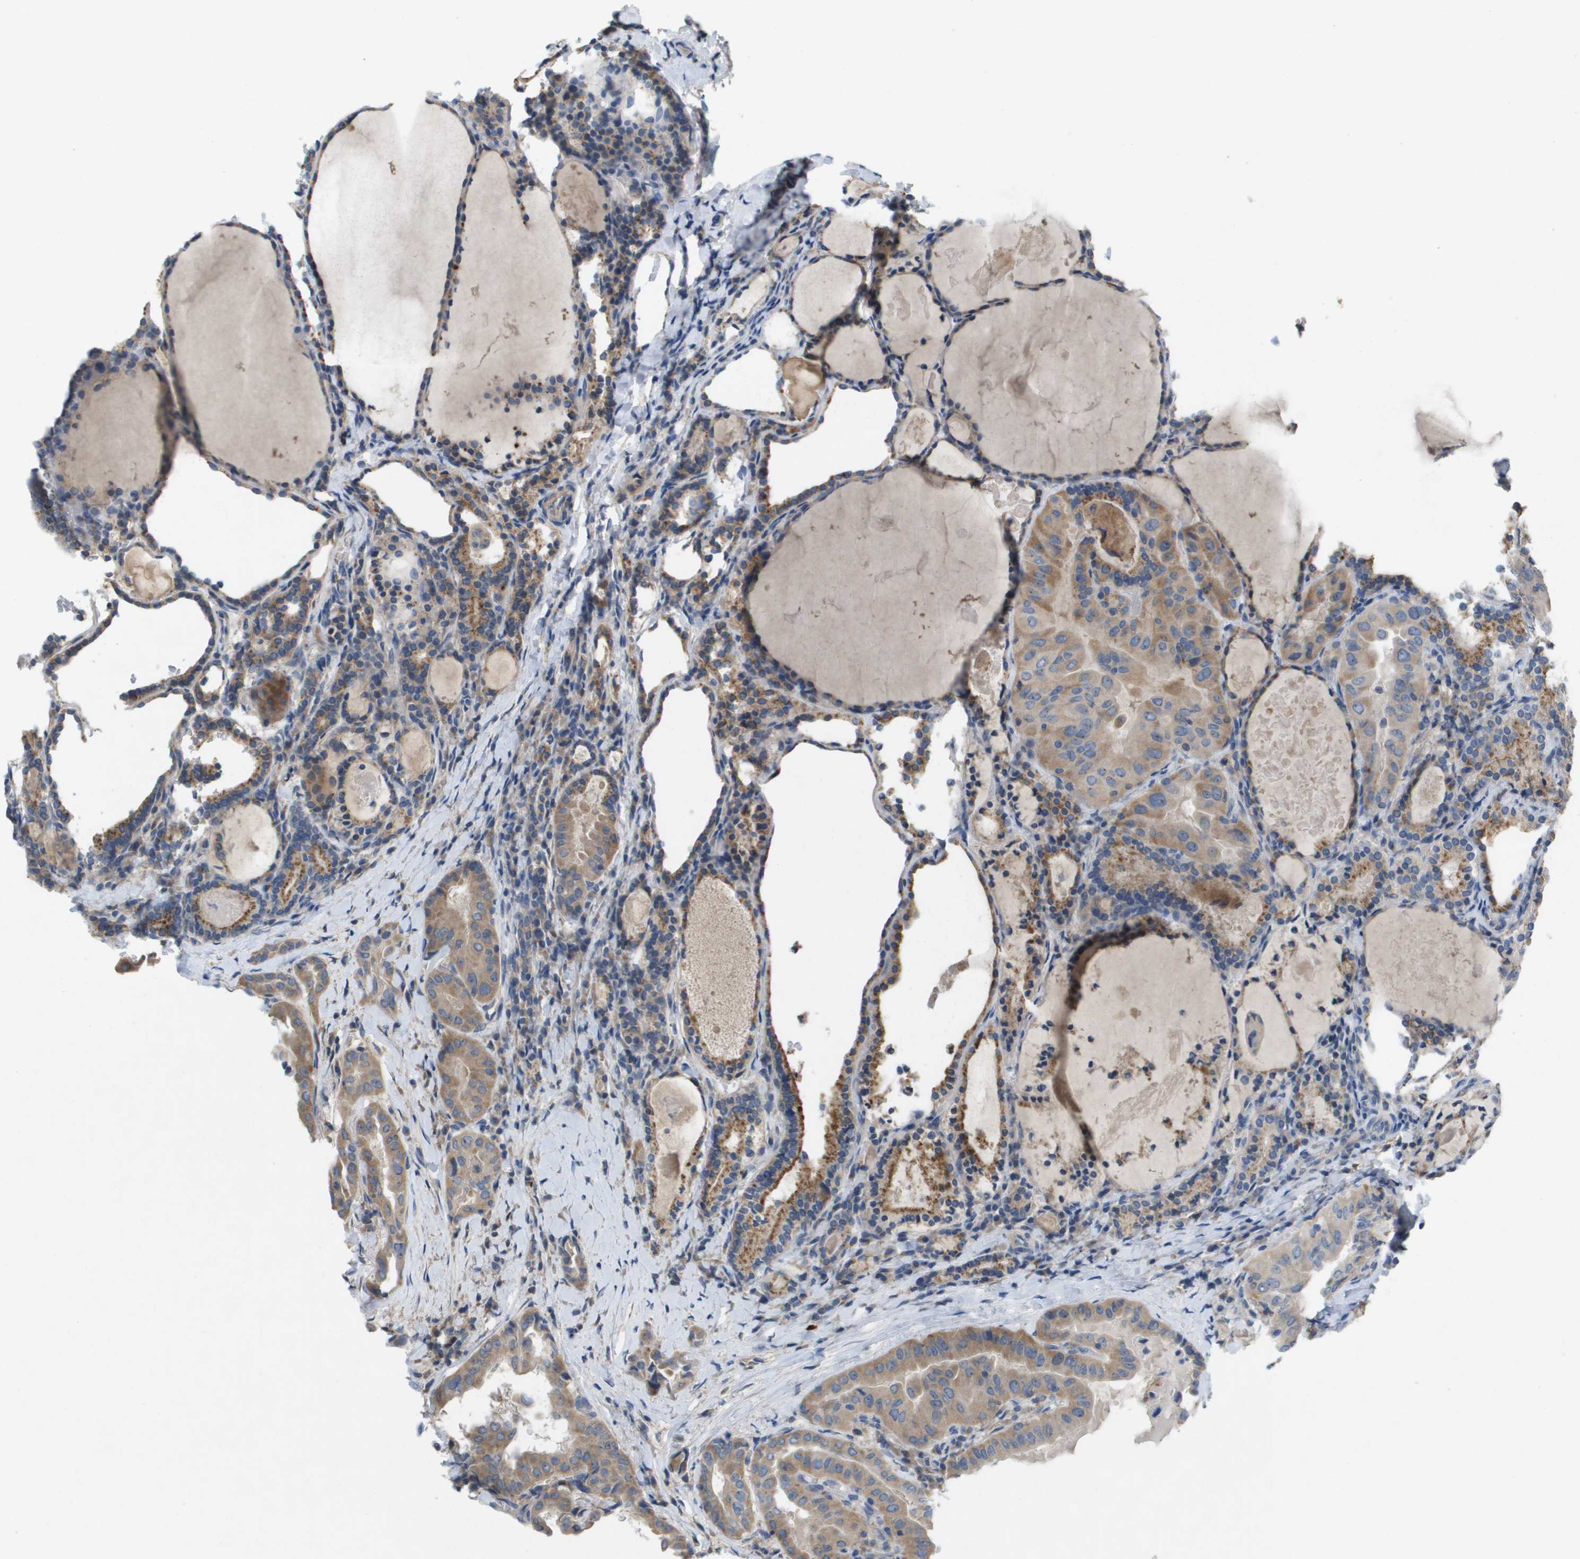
{"staining": {"intensity": "moderate", "quantity": "25%-75%", "location": "cytoplasmic/membranous"}, "tissue": "thyroid cancer", "cell_type": "Tumor cells", "image_type": "cancer", "snomed": [{"axis": "morphology", "description": "Papillary adenocarcinoma, NOS"}, {"axis": "topography", "description": "Thyroid gland"}], "caption": "Immunohistochemical staining of thyroid papillary adenocarcinoma reveals medium levels of moderate cytoplasmic/membranous positivity in about 25%-75% of tumor cells.", "gene": "B3GNT5", "patient": {"sex": "female", "age": 42}}